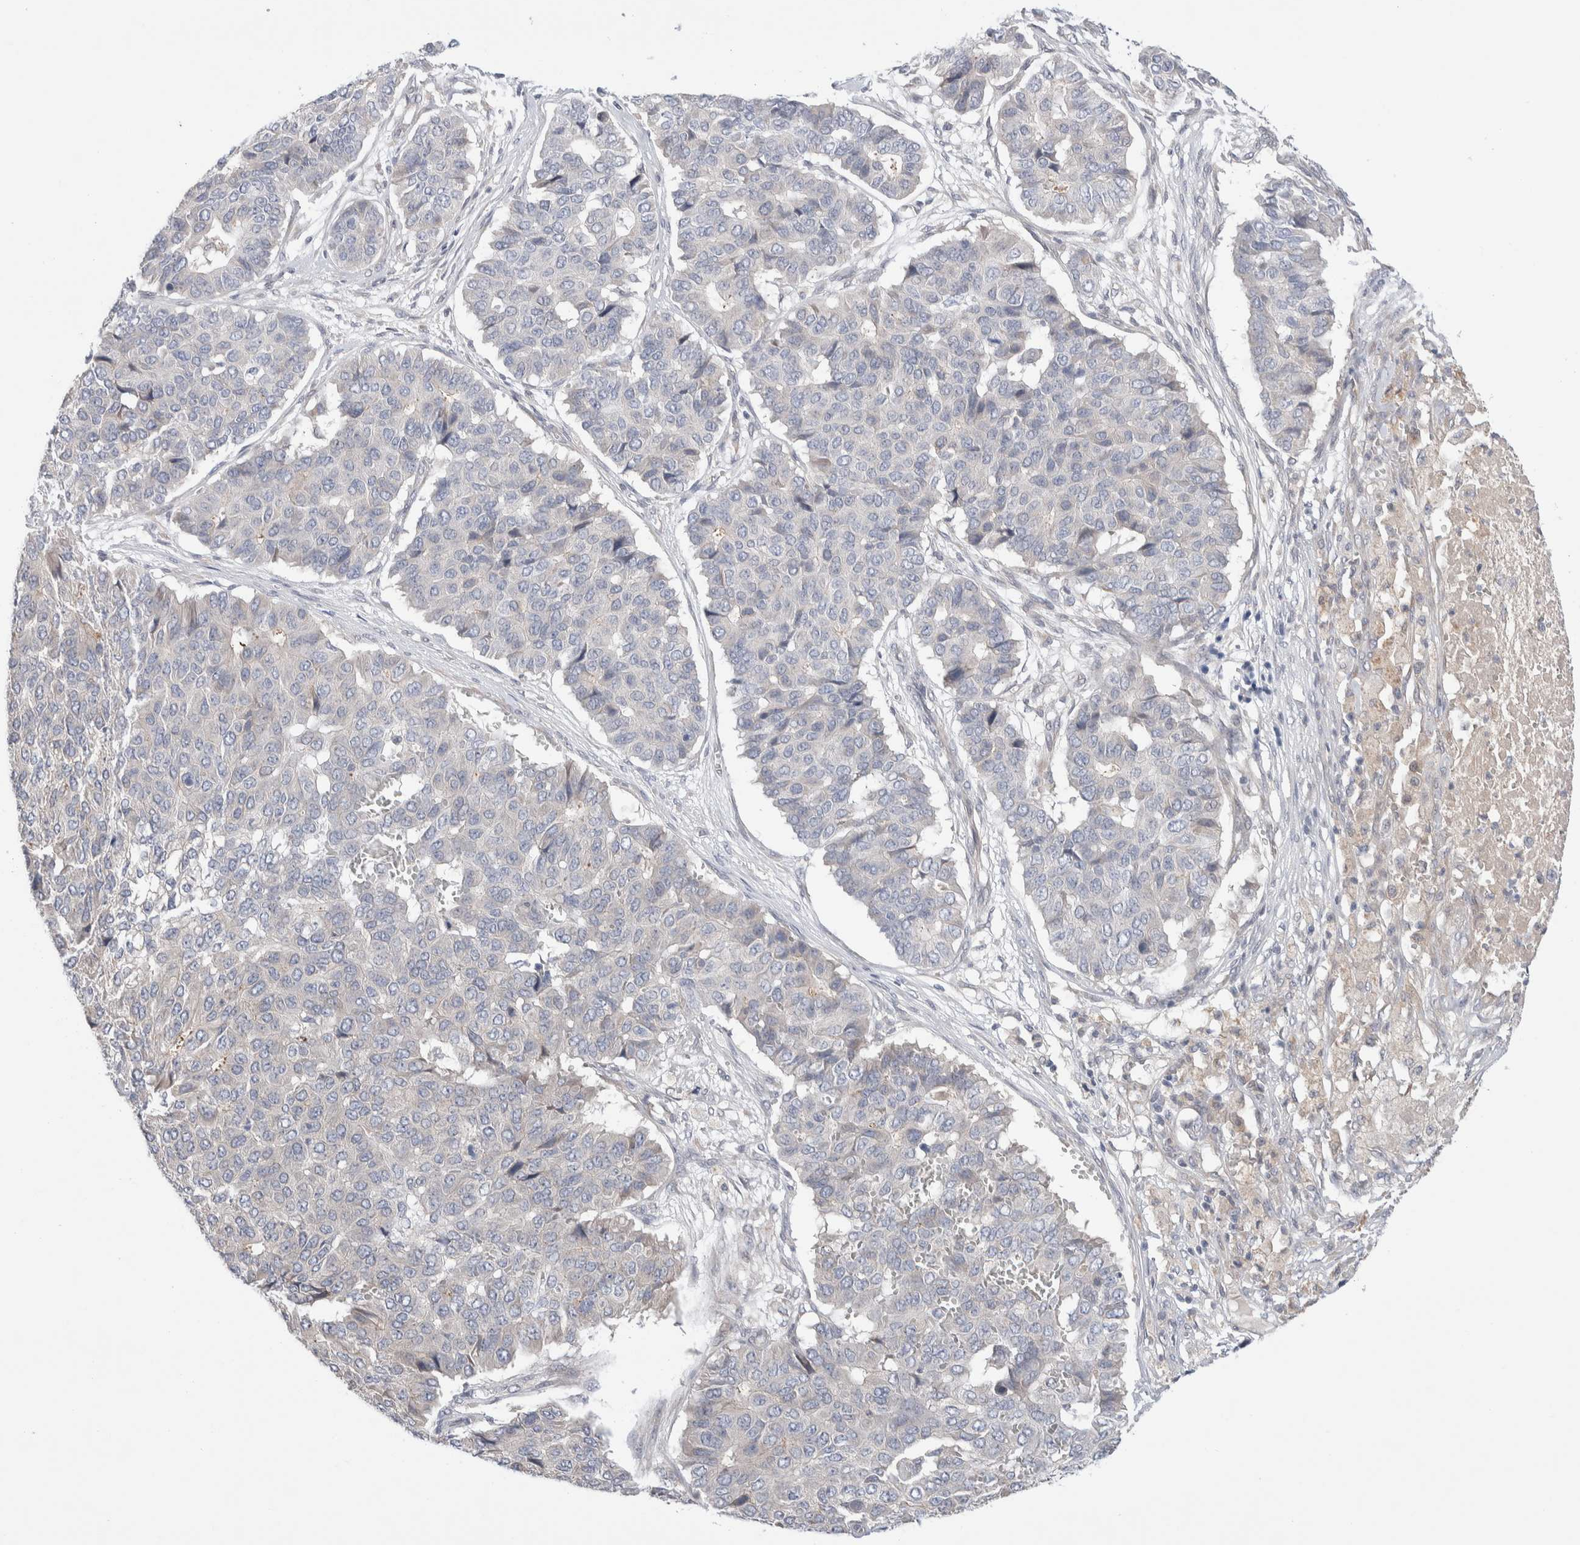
{"staining": {"intensity": "negative", "quantity": "none", "location": "none"}, "tissue": "pancreatic cancer", "cell_type": "Tumor cells", "image_type": "cancer", "snomed": [{"axis": "morphology", "description": "Adenocarcinoma, NOS"}, {"axis": "topography", "description": "Pancreas"}], "caption": "There is no significant expression in tumor cells of pancreatic adenocarcinoma.", "gene": "RUSF1", "patient": {"sex": "male", "age": 50}}